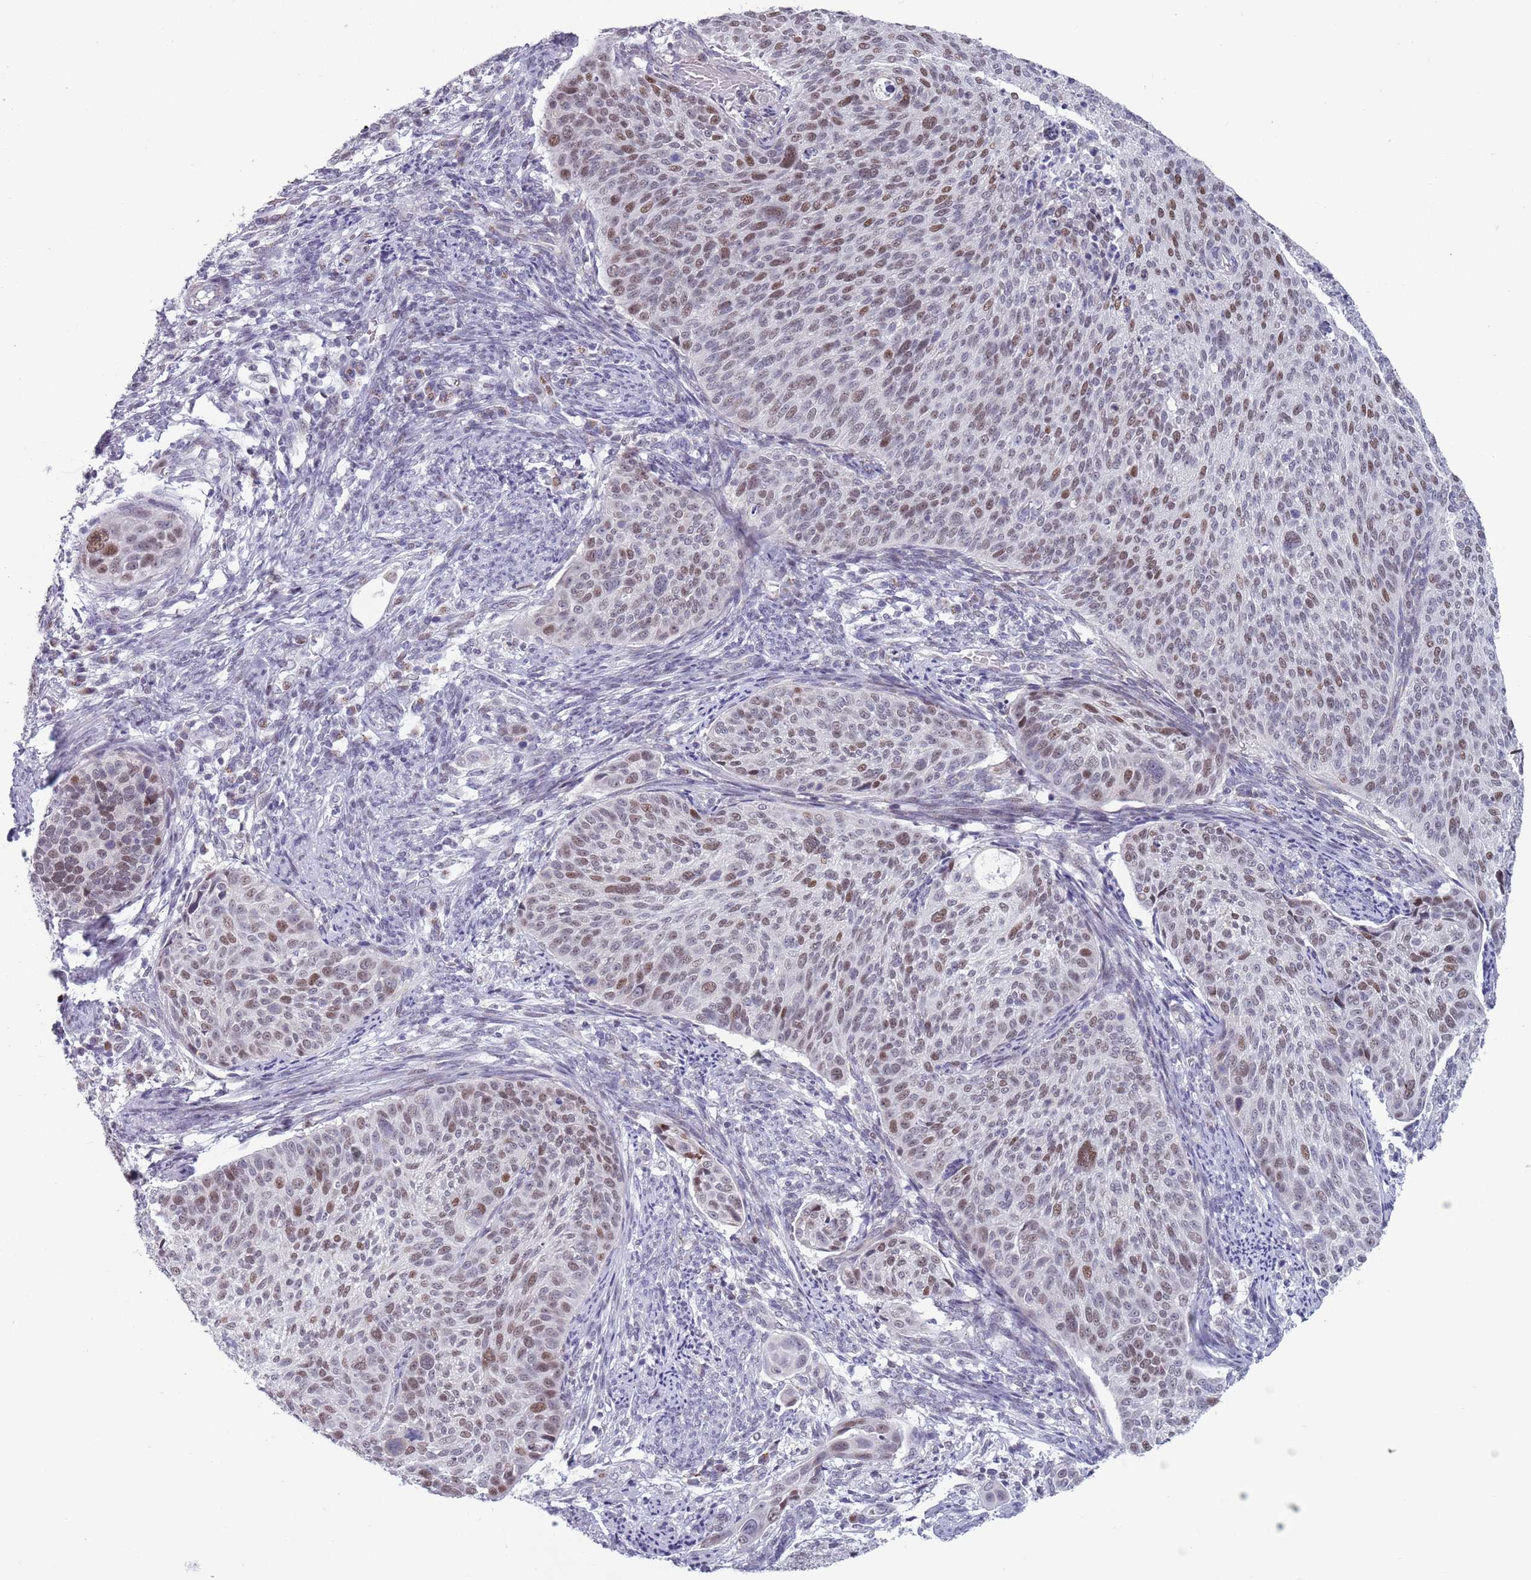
{"staining": {"intensity": "weak", "quantity": ">75%", "location": "nuclear"}, "tissue": "cervical cancer", "cell_type": "Tumor cells", "image_type": "cancer", "snomed": [{"axis": "morphology", "description": "Squamous cell carcinoma, NOS"}, {"axis": "topography", "description": "Cervix"}], "caption": "This photomicrograph reveals squamous cell carcinoma (cervical) stained with immunohistochemistry to label a protein in brown. The nuclear of tumor cells show weak positivity for the protein. Nuclei are counter-stained blue.", "gene": "ZKSCAN2", "patient": {"sex": "female", "age": 70}}